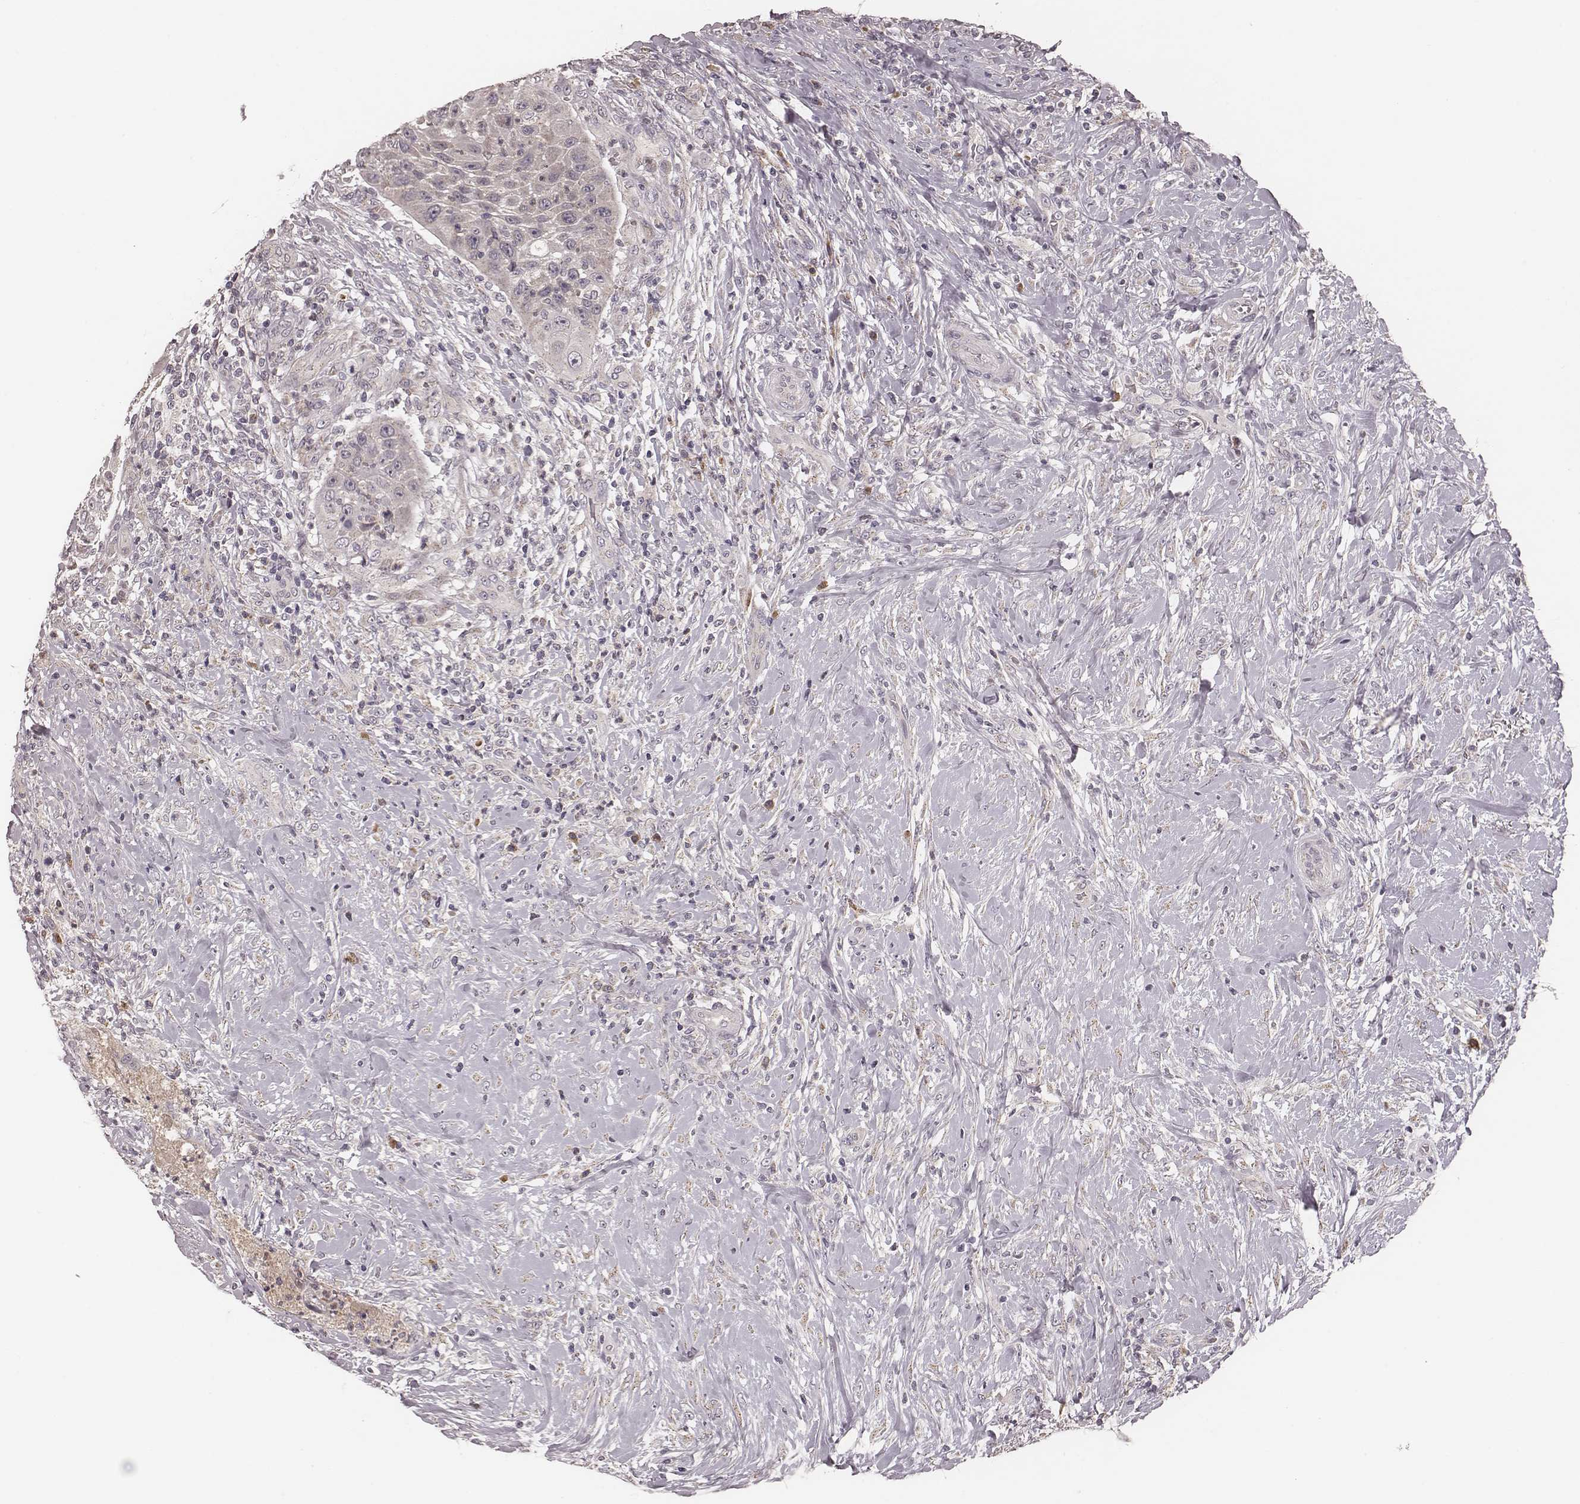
{"staining": {"intensity": "negative", "quantity": "none", "location": "none"}, "tissue": "head and neck cancer", "cell_type": "Tumor cells", "image_type": "cancer", "snomed": [{"axis": "morphology", "description": "Squamous cell carcinoma, NOS"}, {"axis": "topography", "description": "Head-Neck"}], "caption": "This is a photomicrograph of IHC staining of head and neck squamous cell carcinoma, which shows no positivity in tumor cells. (Immunohistochemistry, brightfield microscopy, high magnification).", "gene": "P2RX5", "patient": {"sex": "male", "age": 69}}